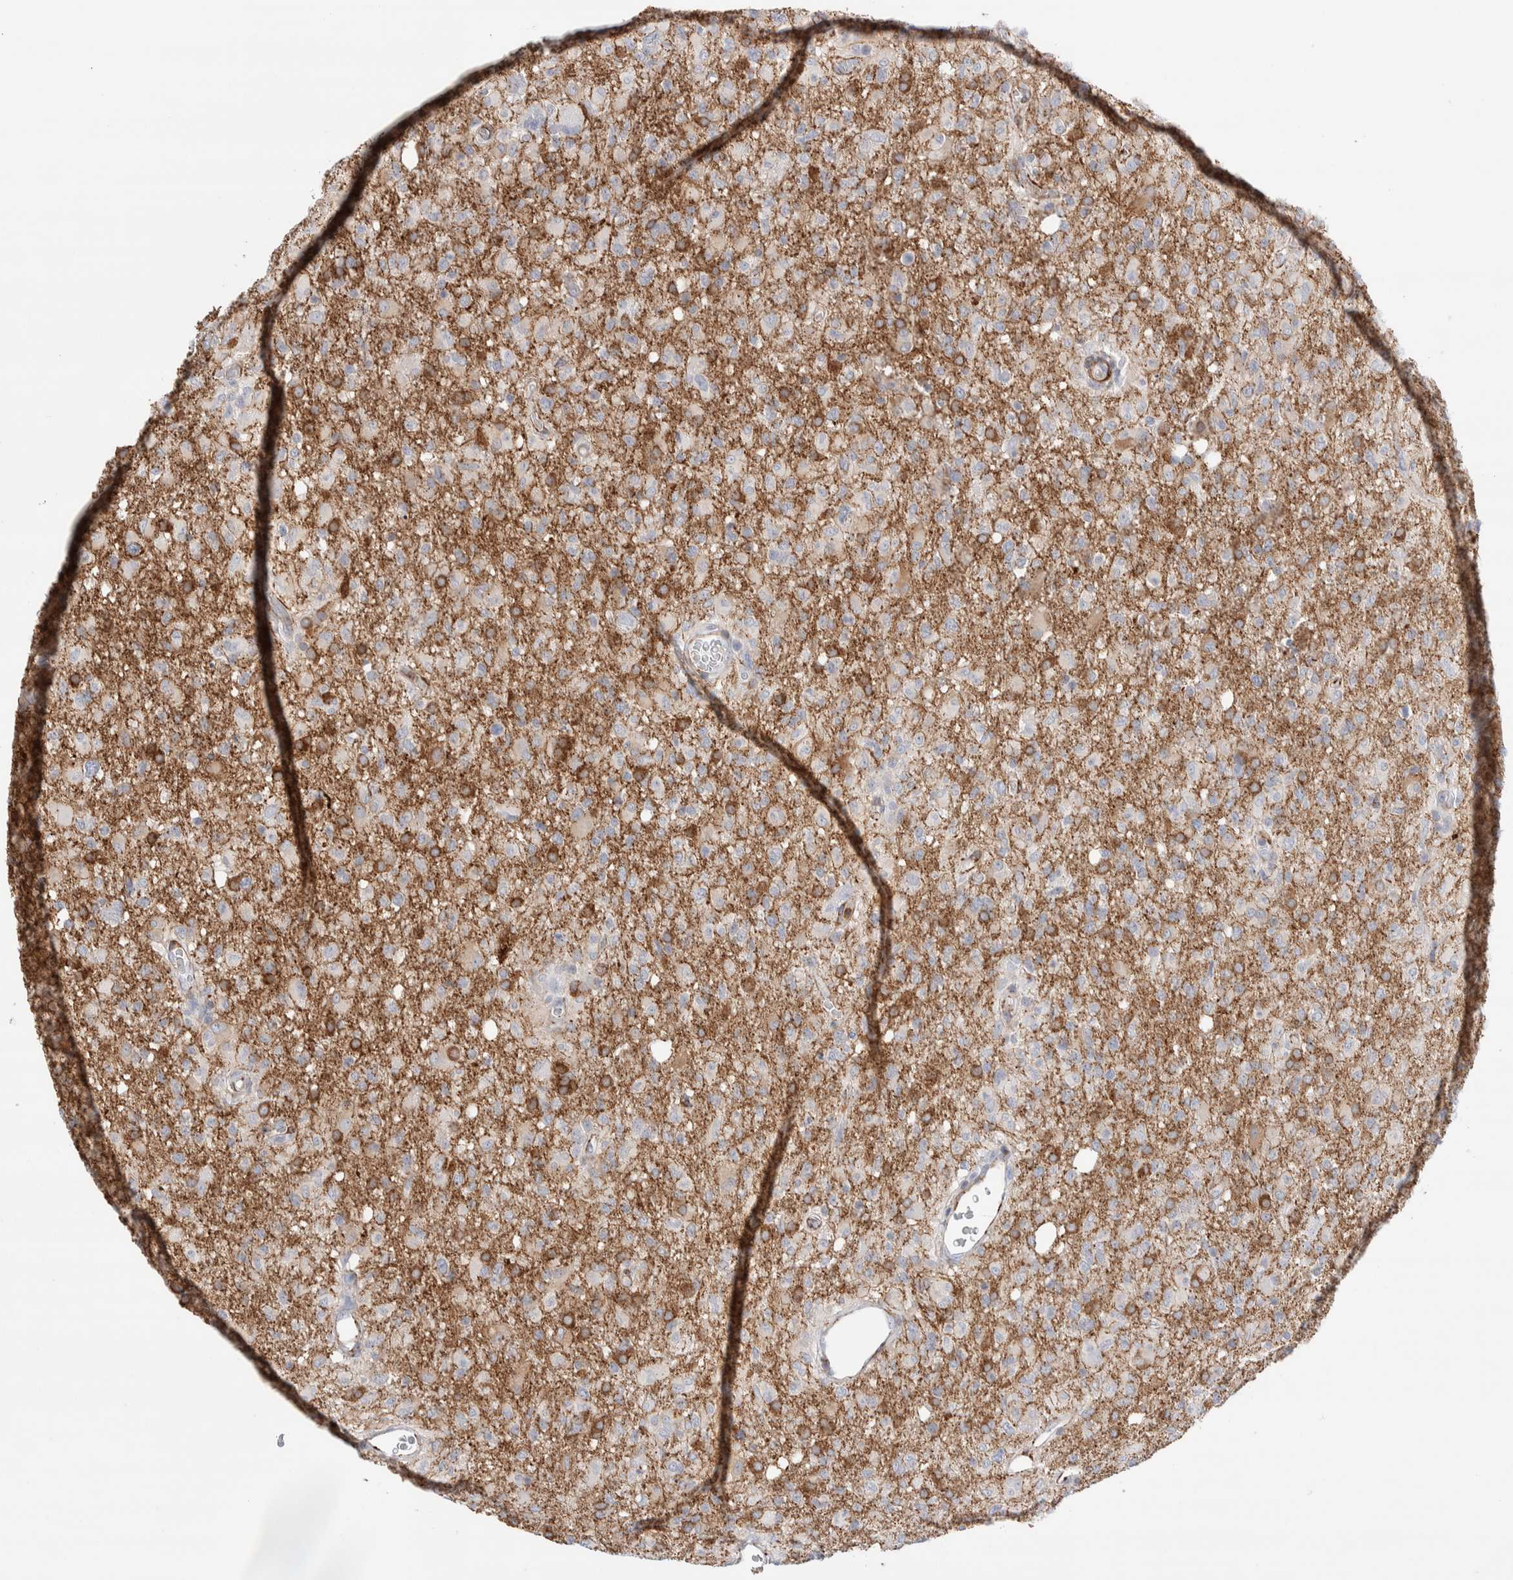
{"staining": {"intensity": "negative", "quantity": "none", "location": "none"}, "tissue": "glioma", "cell_type": "Tumor cells", "image_type": "cancer", "snomed": [{"axis": "morphology", "description": "Glioma, malignant, High grade"}, {"axis": "topography", "description": "Brain"}], "caption": "Glioma was stained to show a protein in brown. There is no significant positivity in tumor cells. Brightfield microscopy of IHC stained with DAB (3,3'-diaminobenzidine) (brown) and hematoxylin (blue), captured at high magnification.", "gene": "SEPTIN4", "patient": {"sex": "female", "age": 57}}